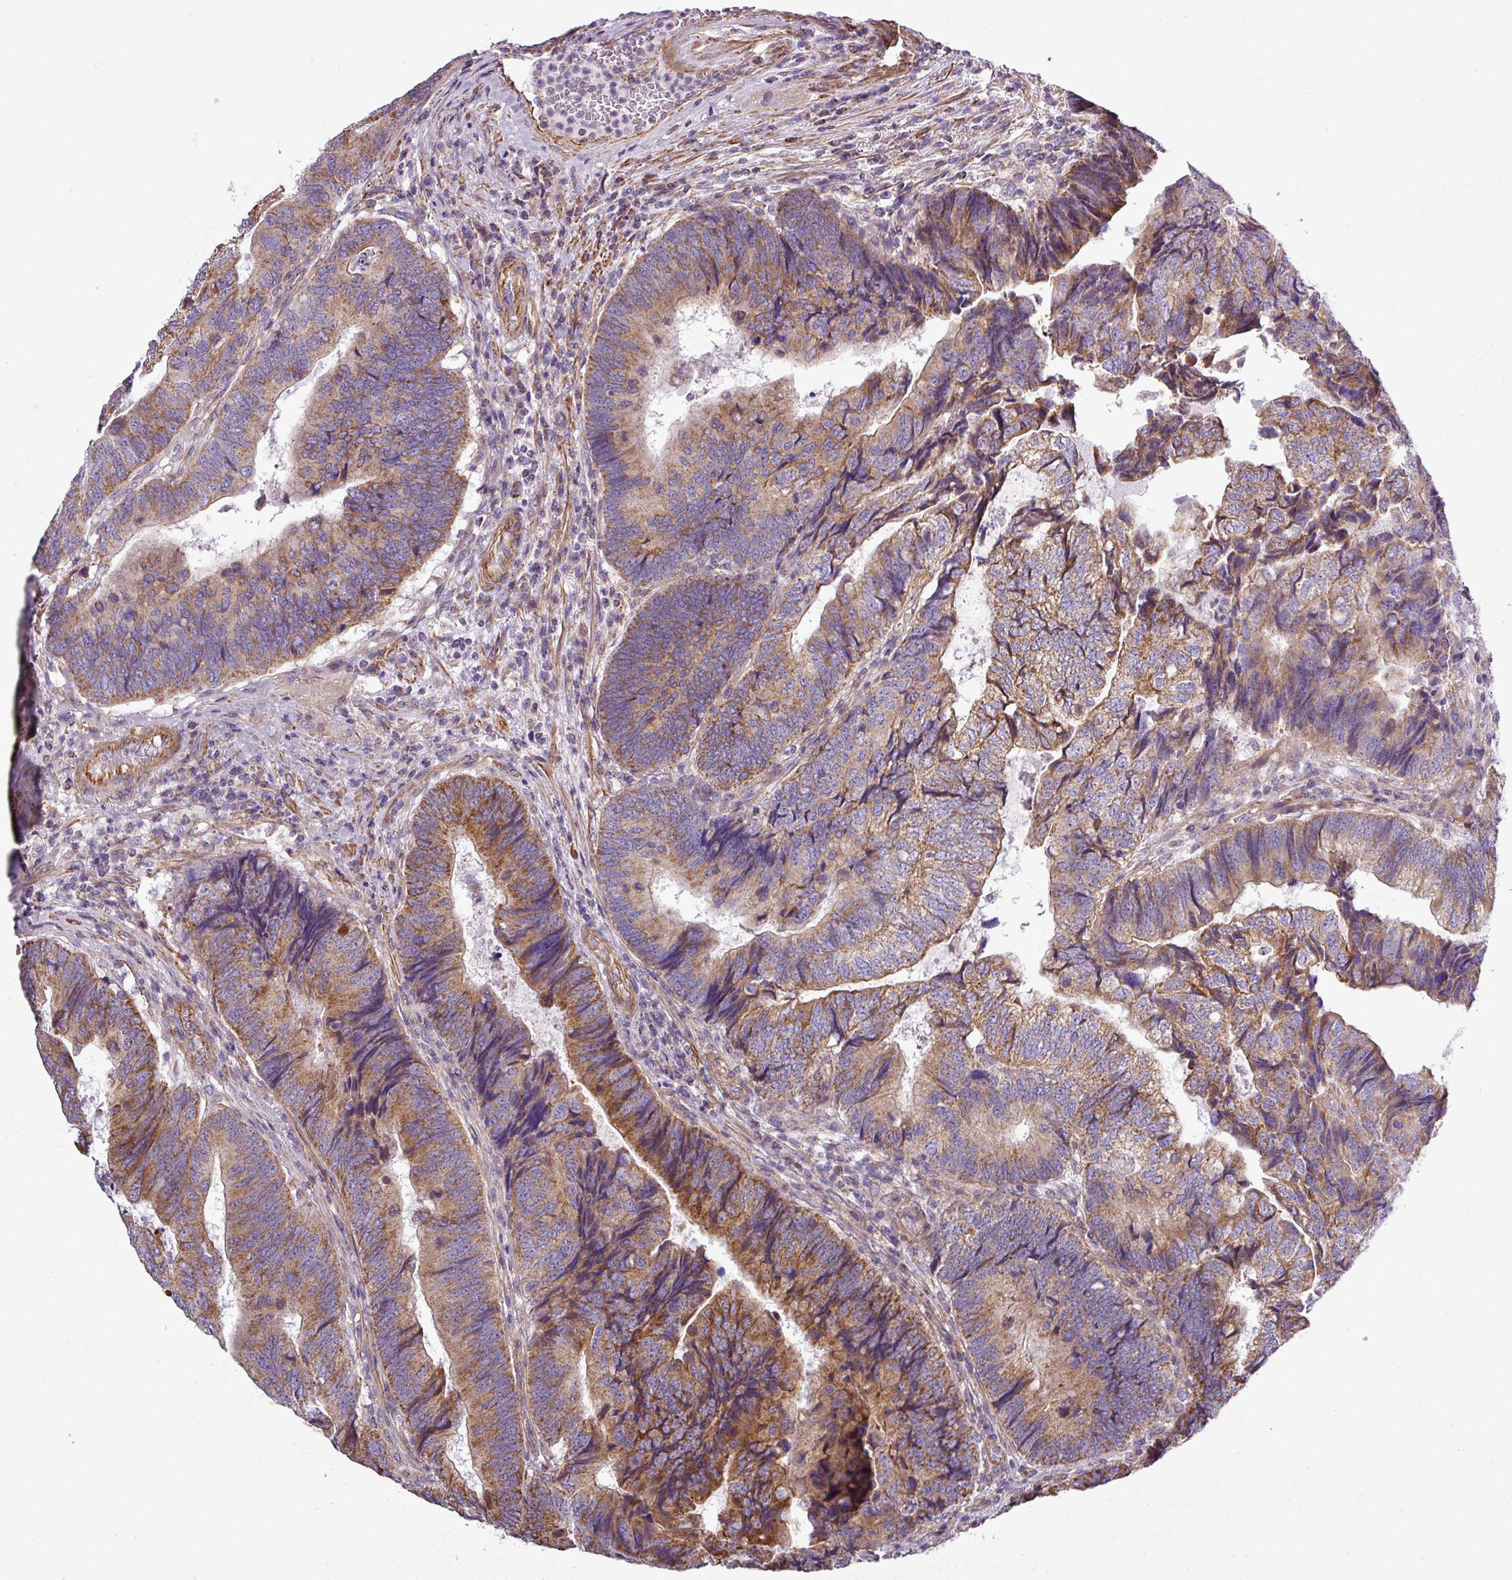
{"staining": {"intensity": "moderate", "quantity": ">75%", "location": "cytoplasmic/membranous"}, "tissue": "colorectal cancer", "cell_type": "Tumor cells", "image_type": "cancer", "snomed": [{"axis": "morphology", "description": "Adenocarcinoma, NOS"}, {"axis": "topography", "description": "Colon"}], "caption": "This histopathology image exhibits immunohistochemistry staining of colorectal cancer, with medium moderate cytoplasmic/membranous staining in about >75% of tumor cells.", "gene": "BTN2A2", "patient": {"sex": "female", "age": 67}}